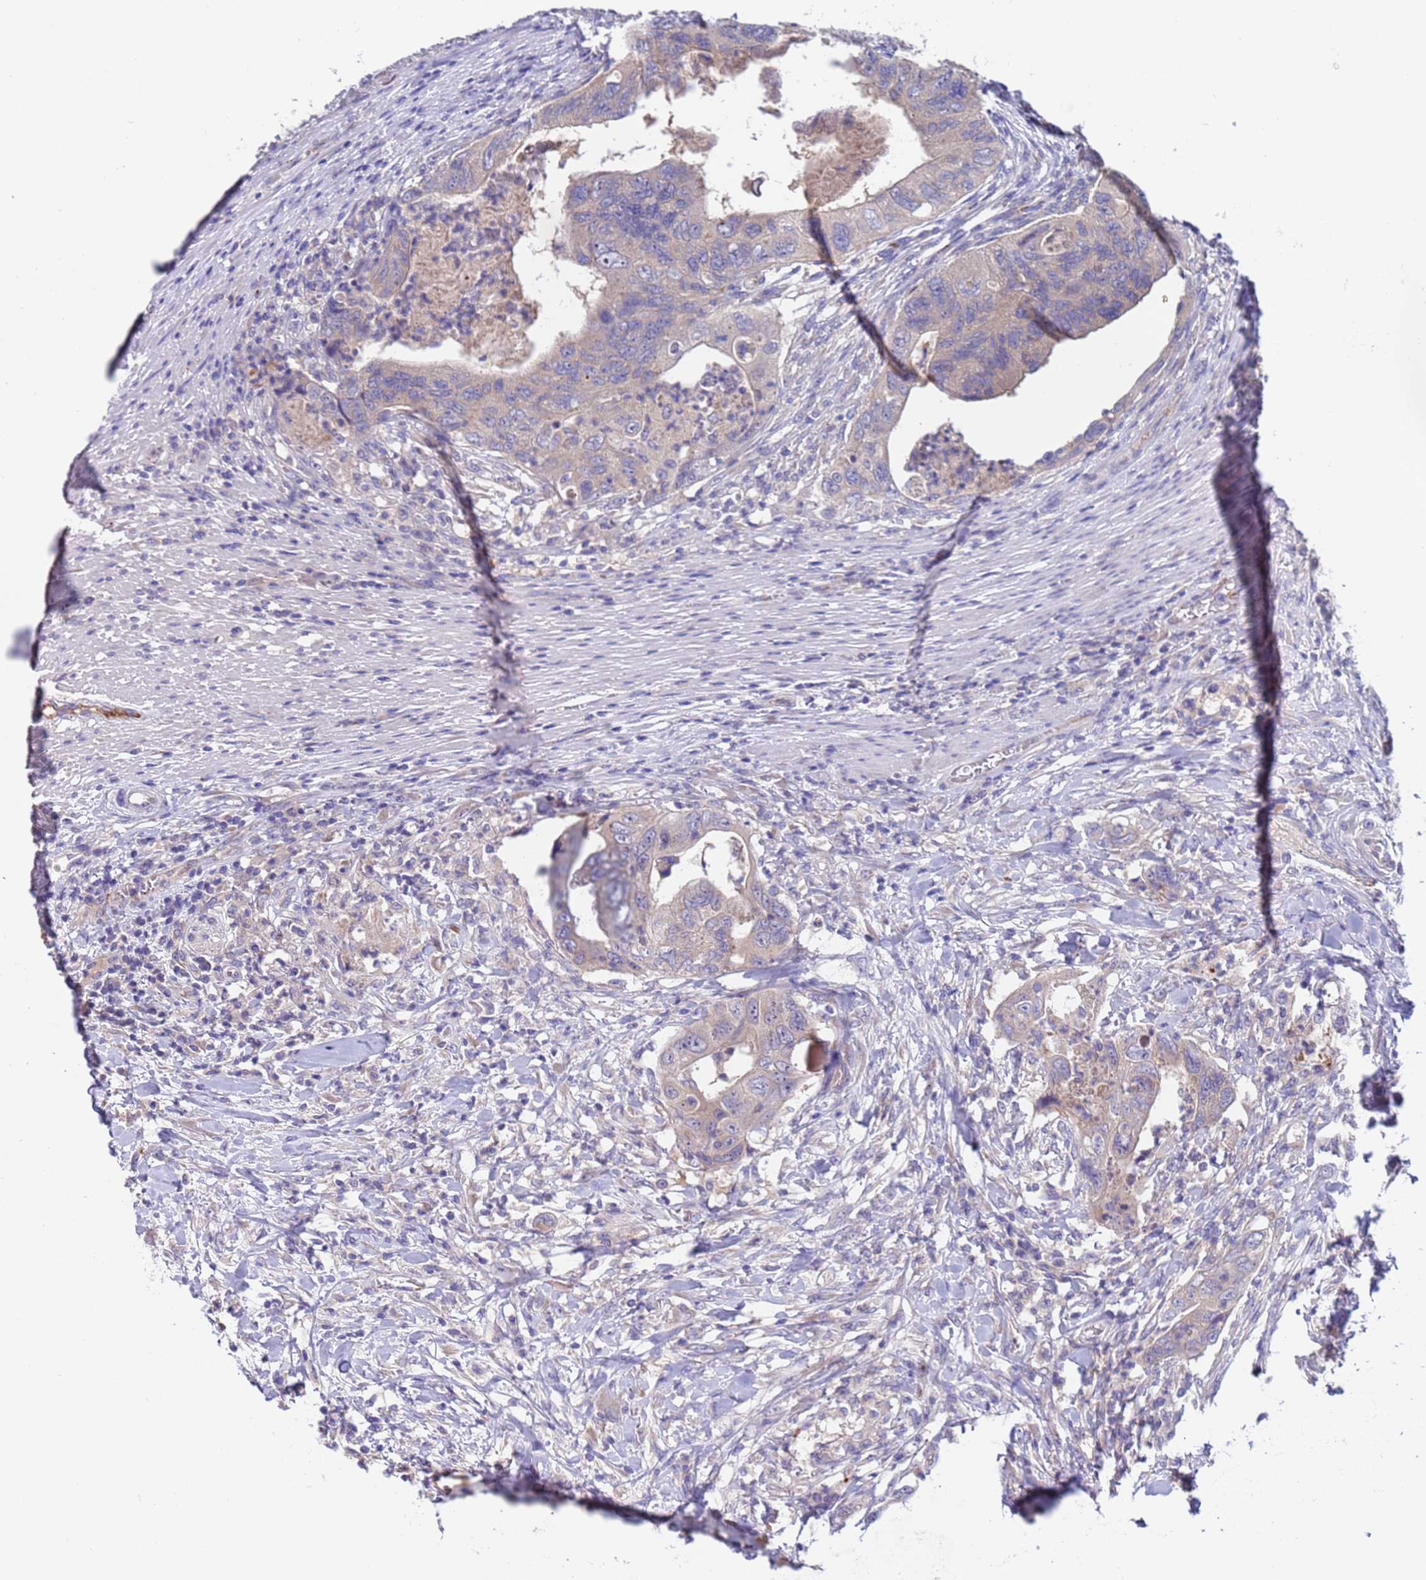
{"staining": {"intensity": "negative", "quantity": "none", "location": "none"}, "tissue": "colorectal cancer", "cell_type": "Tumor cells", "image_type": "cancer", "snomed": [{"axis": "morphology", "description": "Adenocarcinoma, NOS"}, {"axis": "topography", "description": "Rectum"}], "caption": "A high-resolution micrograph shows immunohistochemistry (IHC) staining of colorectal cancer, which reveals no significant expression in tumor cells.", "gene": "ZNF248", "patient": {"sex": "male", "age": 63}}